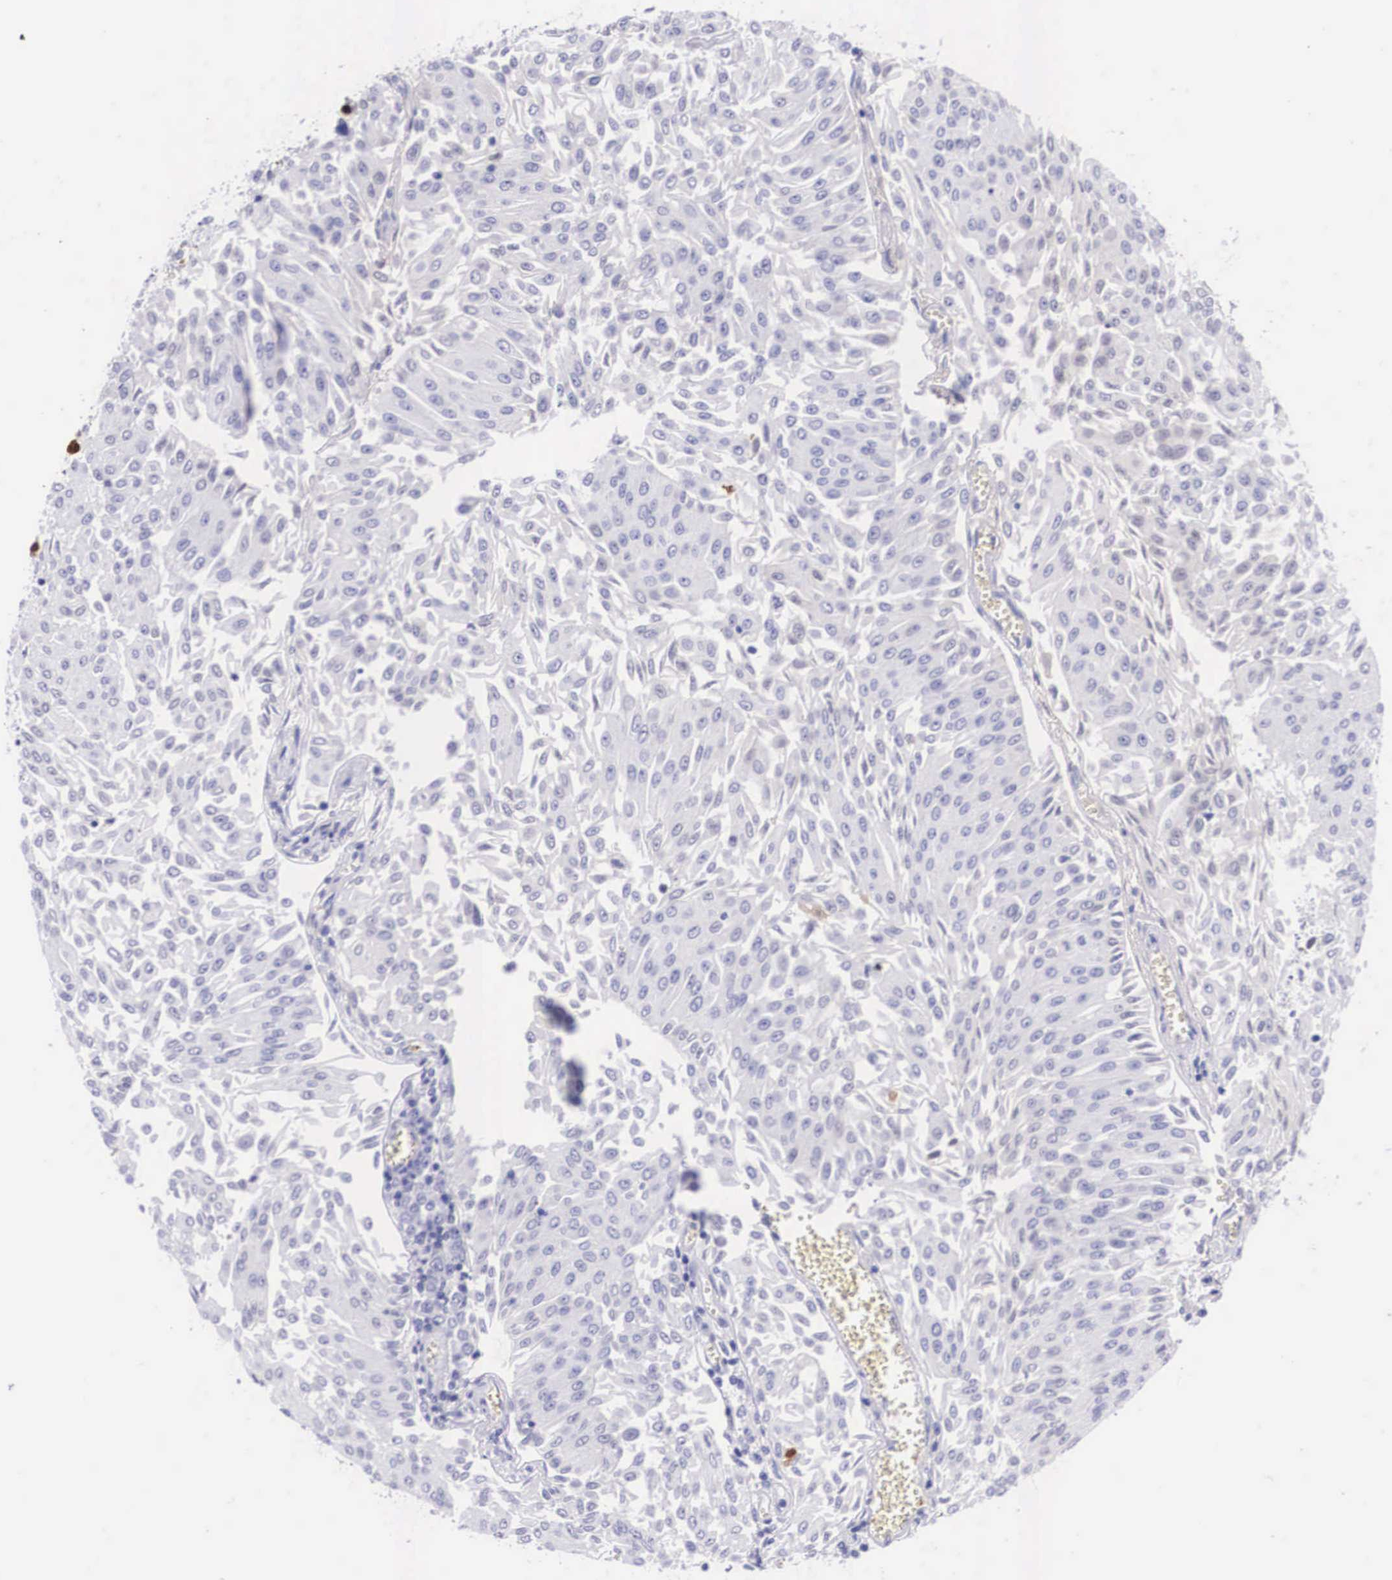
{"staining": {"intensity": "negative", "quantity": "none", "location": "none"}, "tissue": "urothelial cancer", "cell_type": "Tumor cells", "image_type": "cancer", "snomed": [{"axis": "morphology", "description": "Urothelial carcinoma, Low grade"}, {"axis": "topography", "description": "Urinary bladder"}], "caption": "Immunohistochemical staining of urothelial carcinoma (low-grade) demonstrates no significant positivity in tumor cells.", "gene": "PLG", "patient": {"sex": "male", "age": 86}}